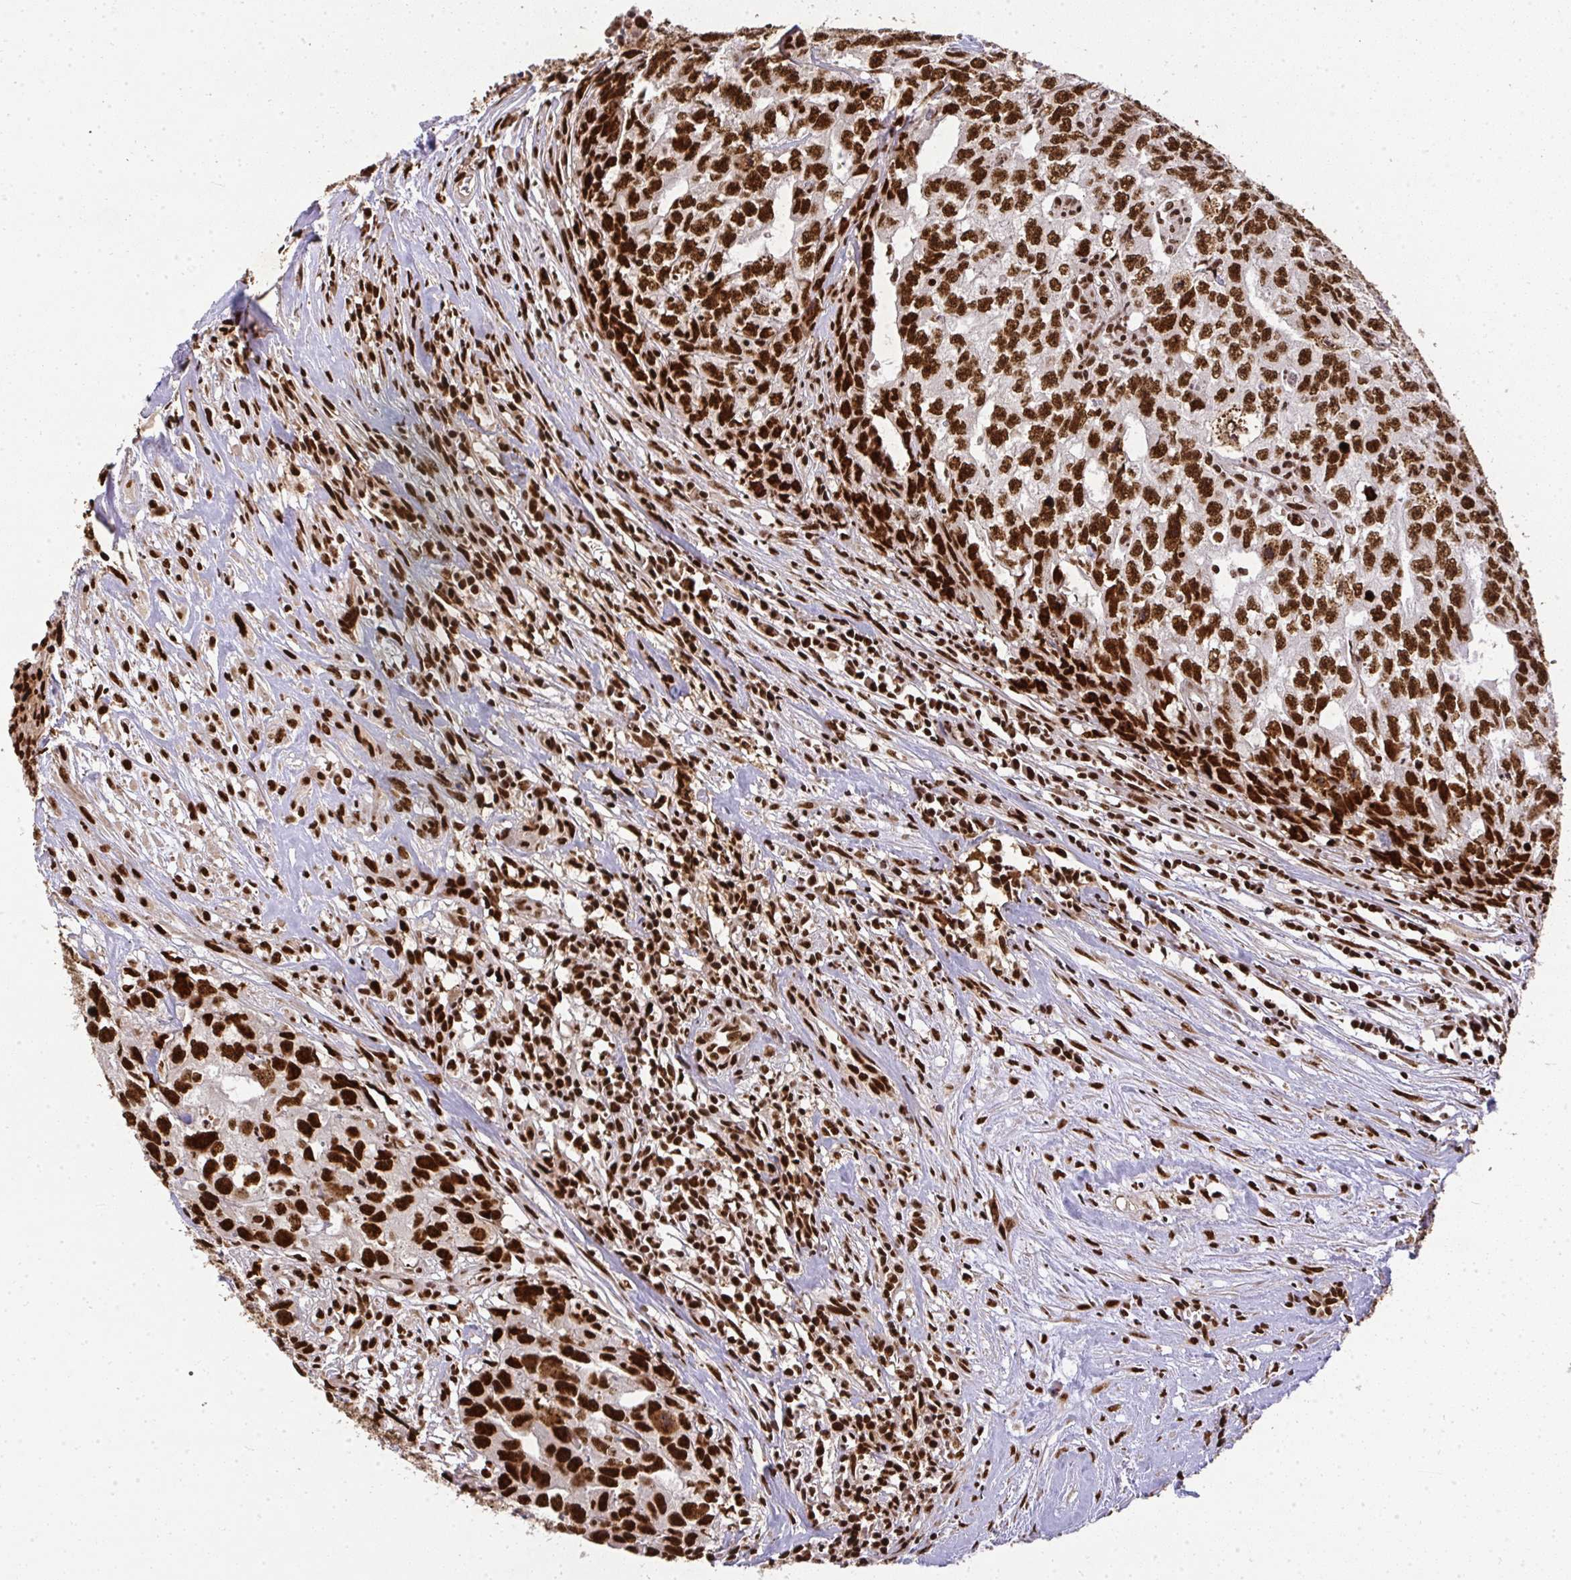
{"staining": {"intensity": "strong", "quantity": ">75%", "location": "nuclear"}, "tissue": "testis cancer", "cell_type": "Tumor cells", "image_type": "cancer", "snomed": [{"axis": "morphology", "description": "Carcinoma, Embryonal, NOS"}, {"axis": "morphology", "description": "Teratoma, malignant, NOS"}, {"axis": "topography", "description": "Testis"}], "caption": "Testis cancer (embryonal carcinoma) stained with a brown dye exhibits strong nuclear positive expression in approximately >75% of tumor cells.", "gene": "U2AF1", "patient": {"sex": "male", "age": 24}}